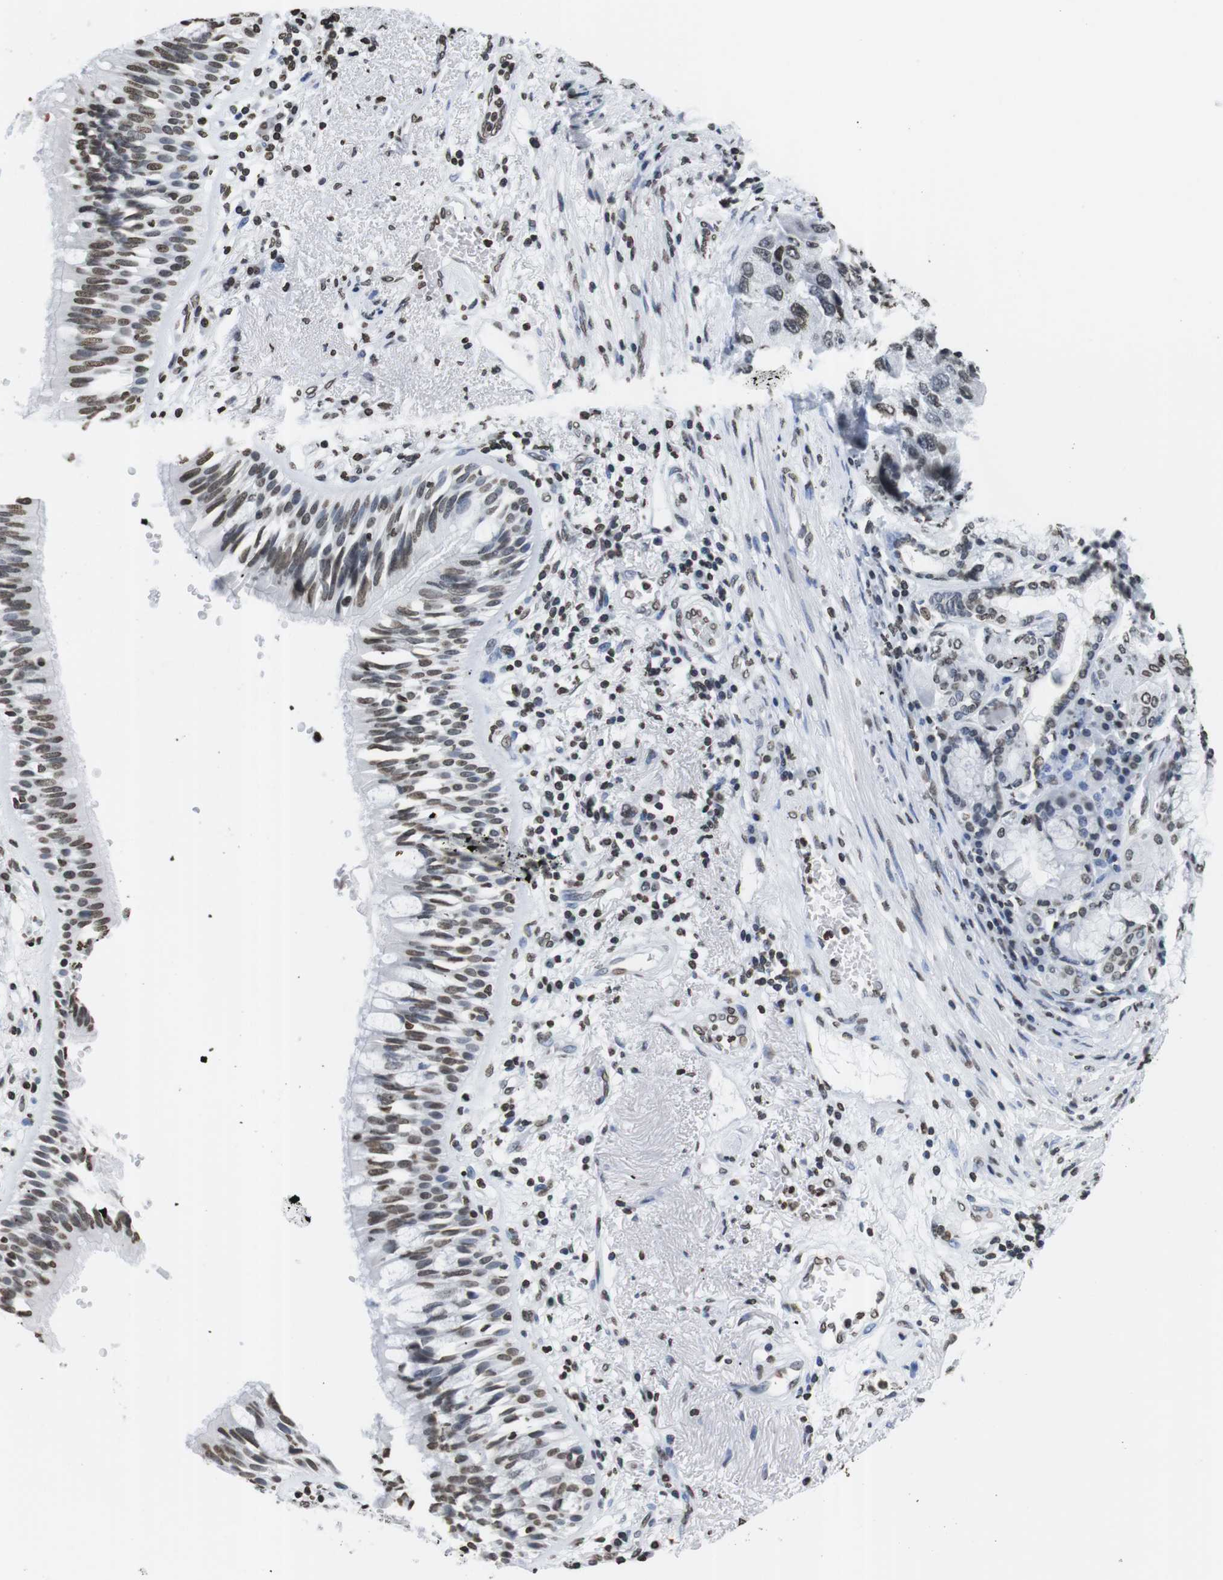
{"staining": {"intensity": "moderate", "quantity": ">75%", "location": "nuclear"}, "tissue": "bronchus", "cell_type": "Respiratory epithelial cells", "image_type": "normal", "snomed": [{"axis": "morphology", "description": "Normal tissue, NOS"}, {"axis": "morphology", "description": "Adenocarcinoma, NOS"}, {"axis": "morphology", "description": "Adenocarcinoma, metastatic, NOS"}, {"axis": "topography", "description": "Lymph node"}, {"axis": "topography", "description": "Bronchus"}, {"axis": "topography", "description": "Lung"}], "caption": "The histopathology image demonstrates staining of normal bronchus, revealing moderate nuclear protein expression (brown color) within respiratory epithelial cells. Using DAB (3,3'-diaminobenzidine) (brown) and hematoxylin (blue) stains, captured at high magnification using brightfield microscopy.", "gene": "BSX", "patient": {"sex": "female", "age": 54}}